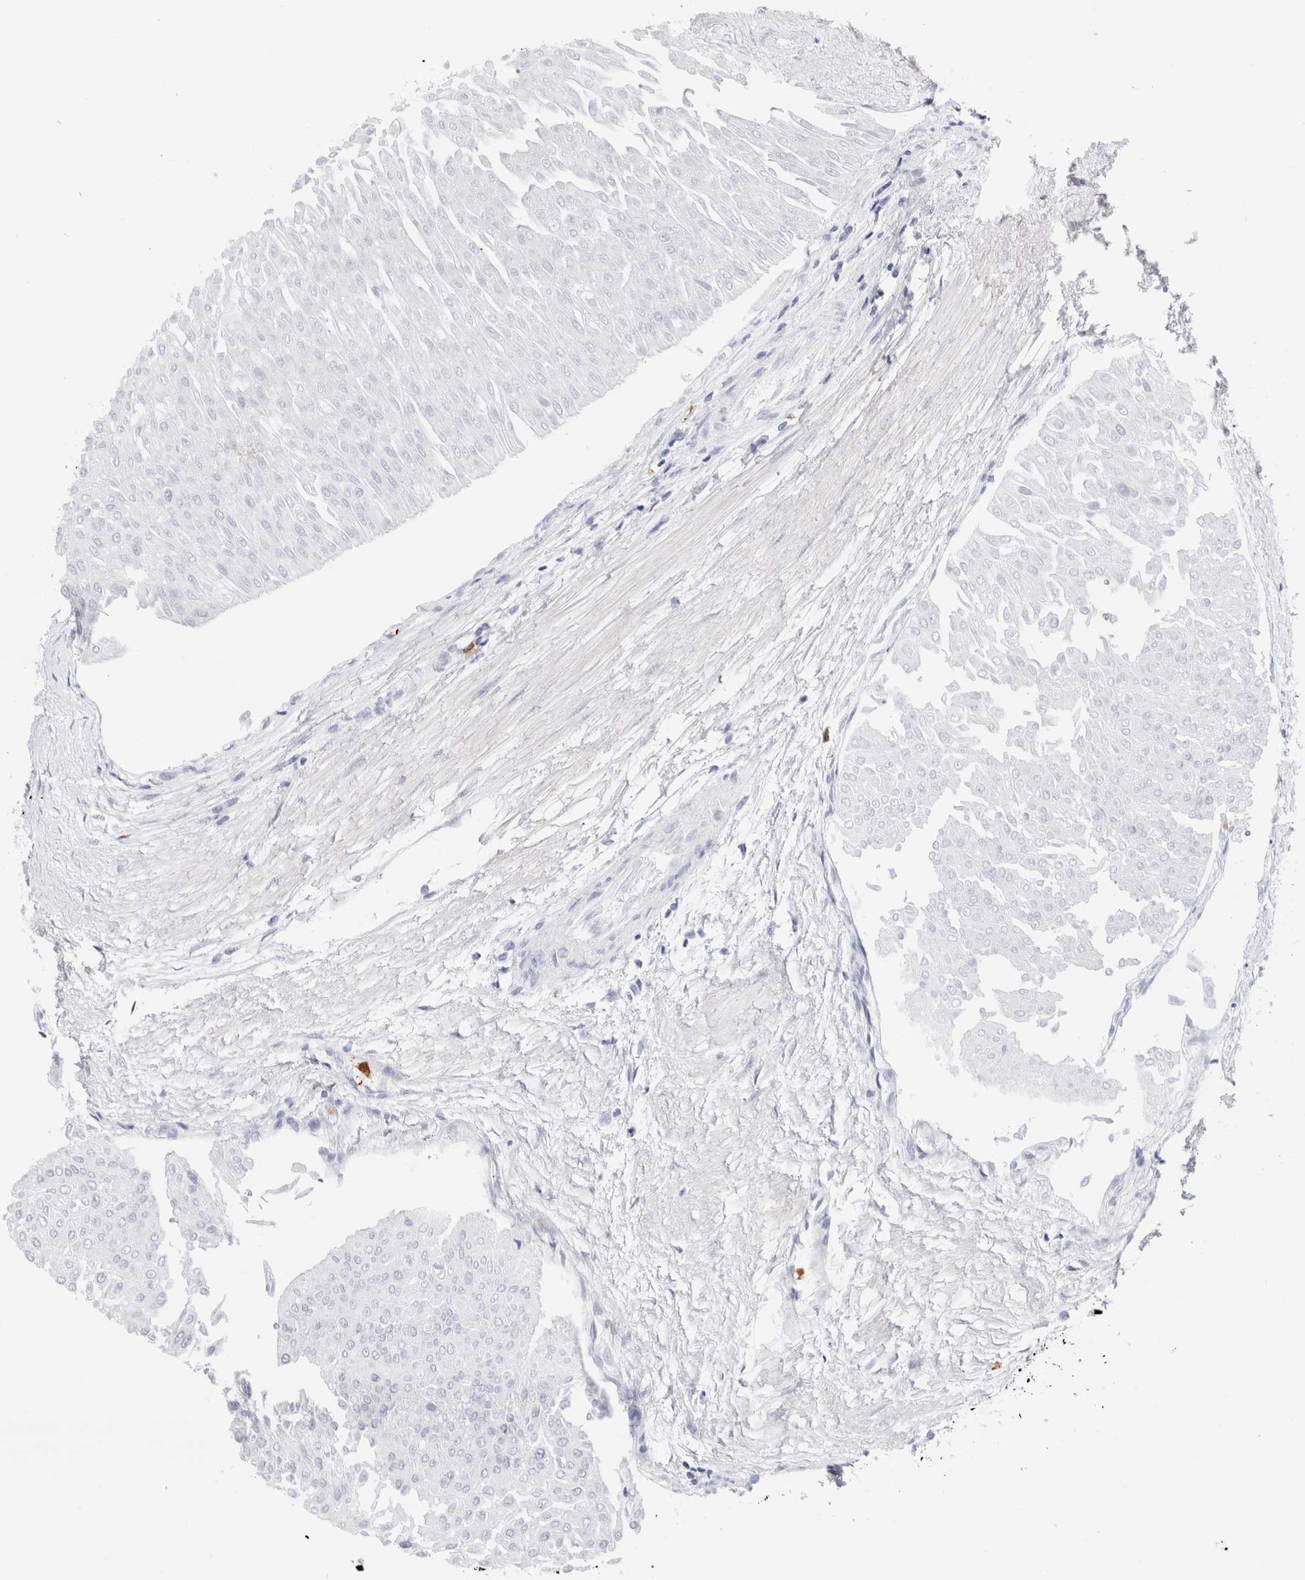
{"staining": {"intensity": "negative", "quantity": "none", "location": "none"}, "tissue": "urothelial cancer", "cell_type": "Tumor cells", "image_type": "cancer", "snomed": [{"axis": "morphology", "description": "Urothelial carcinoma, Low grade"}, {"axis": "topography", "description": "Urinary bladder"}], "caption": "Immunohistochemistry image of neoplastic tissue: urothelial cancer stained with DAB demonstrates no significant protein expression in tumor cells.", "gene": "SLC10A5", "patient": {"sex": "male", "age": 67}}